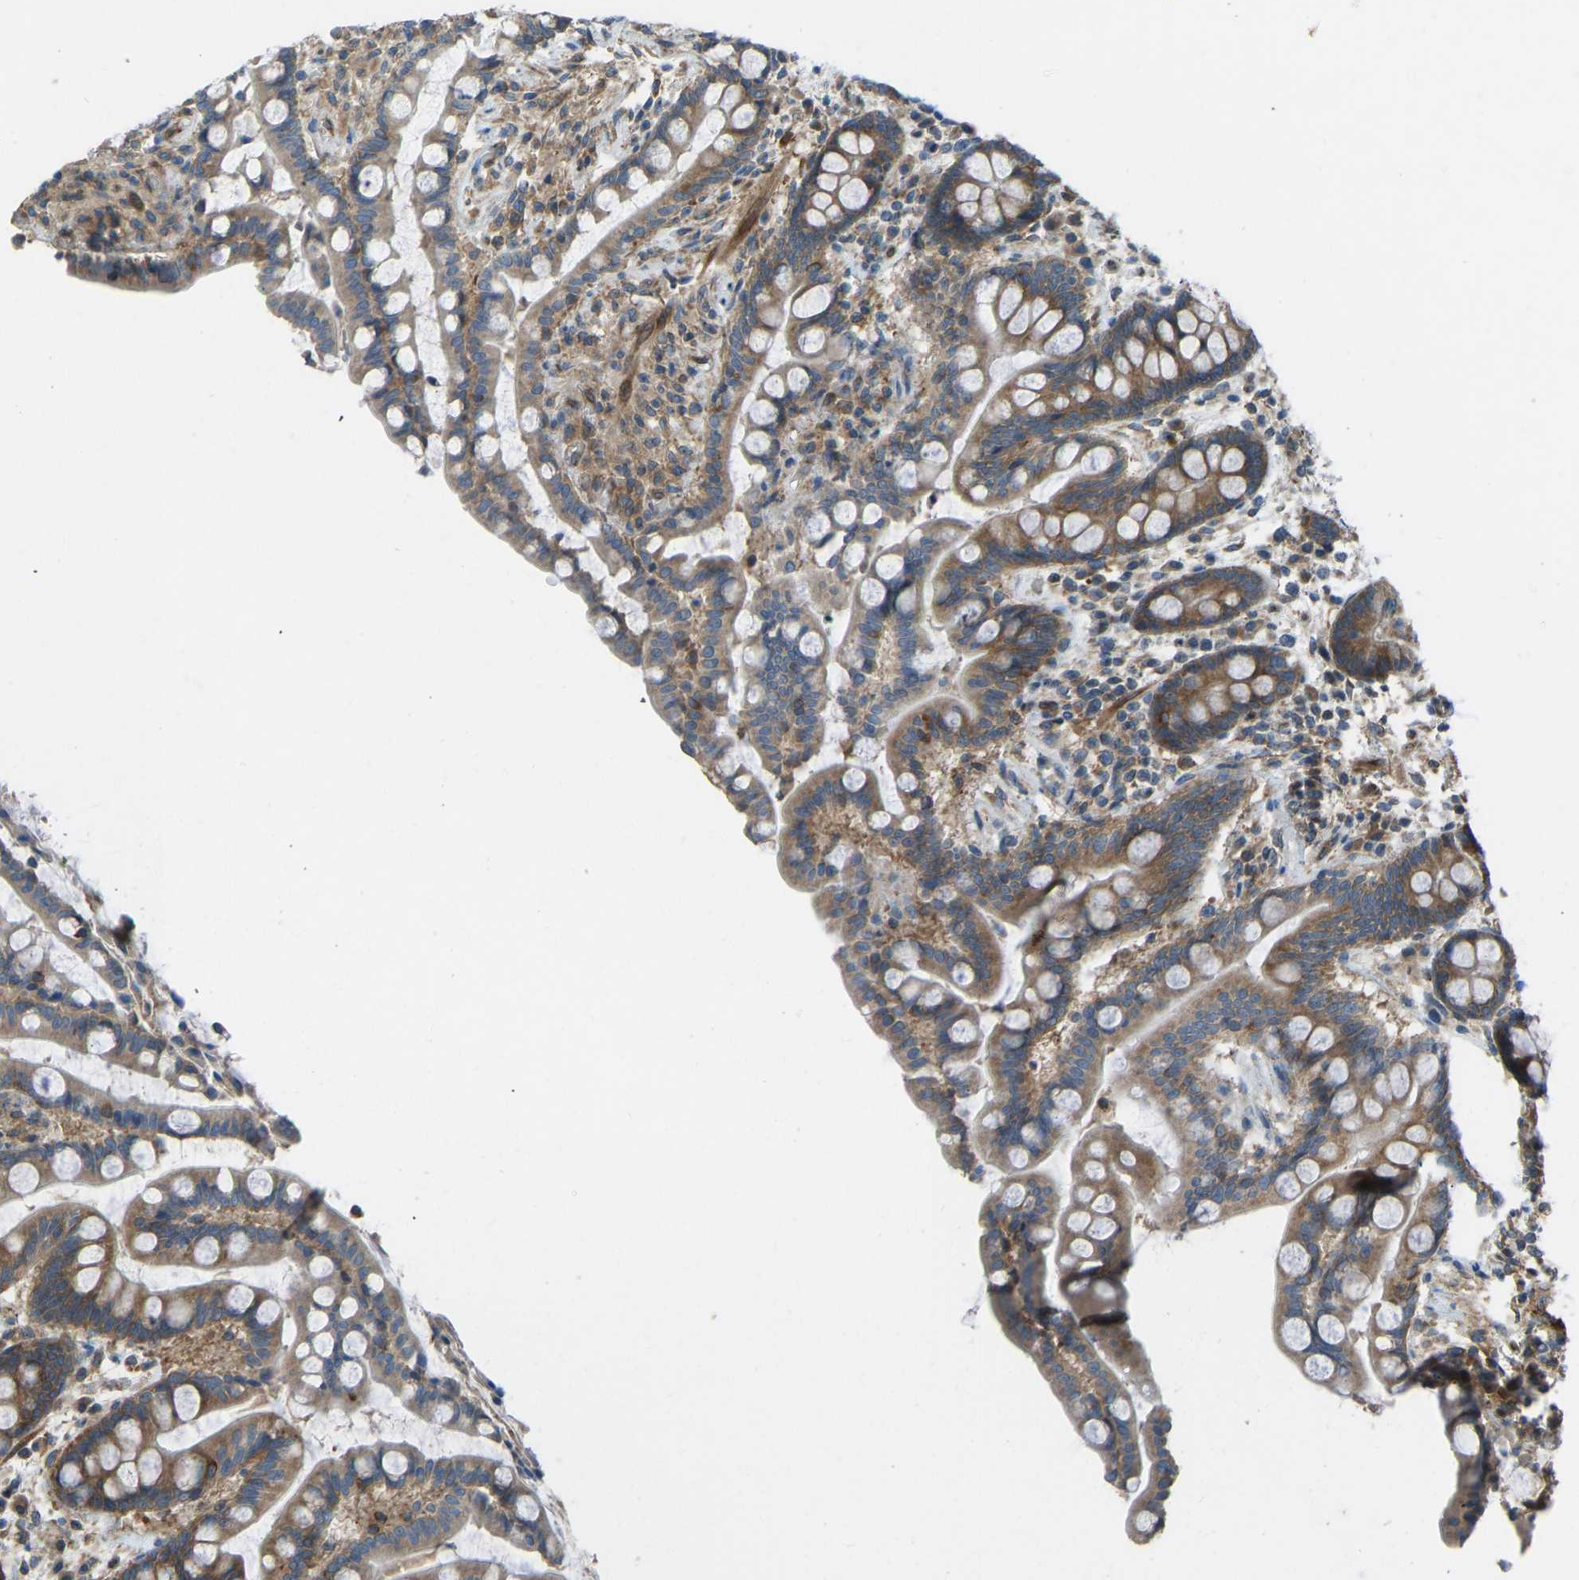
{"staining": {"intensity": "moderate", "quantity": ">75%", "location": "cytoplasmic/membranous"}, "tissue": "colon", "cell_type": "Endothelial cells", "image_type": "normal", "snomed": [{"axis": "morphology", "description": "Normal tissue, NOS"}, {"axis": "topography", "description": "Colon"}], "caption": "Immunohistochemical staining of unremarkable colon displays >75% levels of moderate cytoplasmic/membranous protein expression in approximately >75% of endothelial cells.", "gene": "STAU2", "patient": {"sex": "male", "age": 73}}